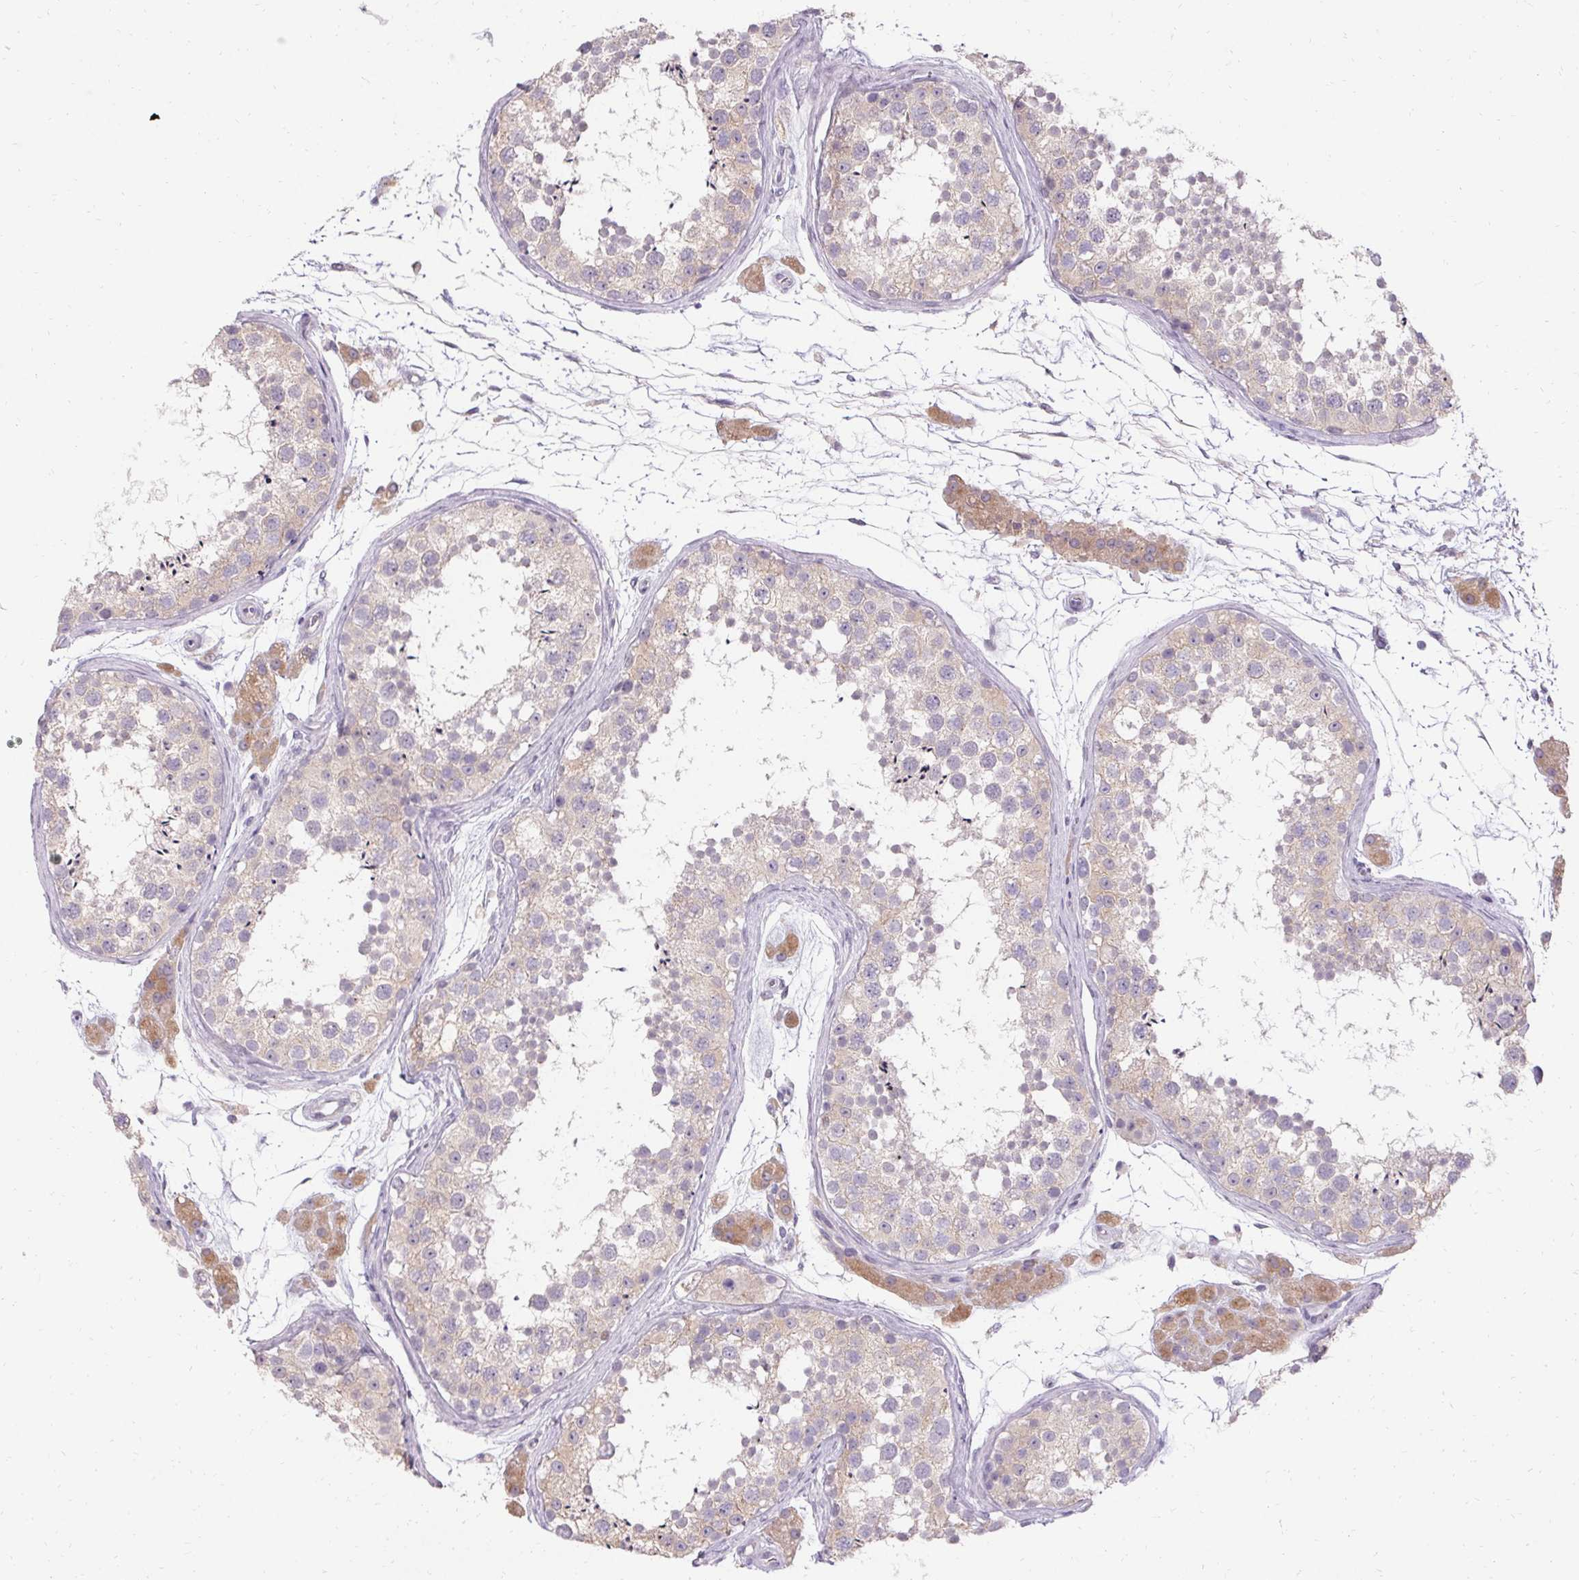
{"staining": {"intensity": "weak", "quantity": "<25%", "location": "cytoplasmic/membranous"}, "tissue": "testis", "cell_type": "Cells in seminiferous ducts", "image_type": "normal", "snomed": [{"axis": "morphology", "description": "Normal tissue, NOS"}, {"axis": "topography", "description": "Testis"}], "caption": "An immunohistochemistry micrograph of unremarkable testis is shown. There is no staining in cells in seminiferous ducts of testis. (DAB immunohistochemistry (IHC) visualized using brightfield microscopy, high magnification).", "gene": "HSD17B3", "patient": {"sex": "male", "age": 41}}